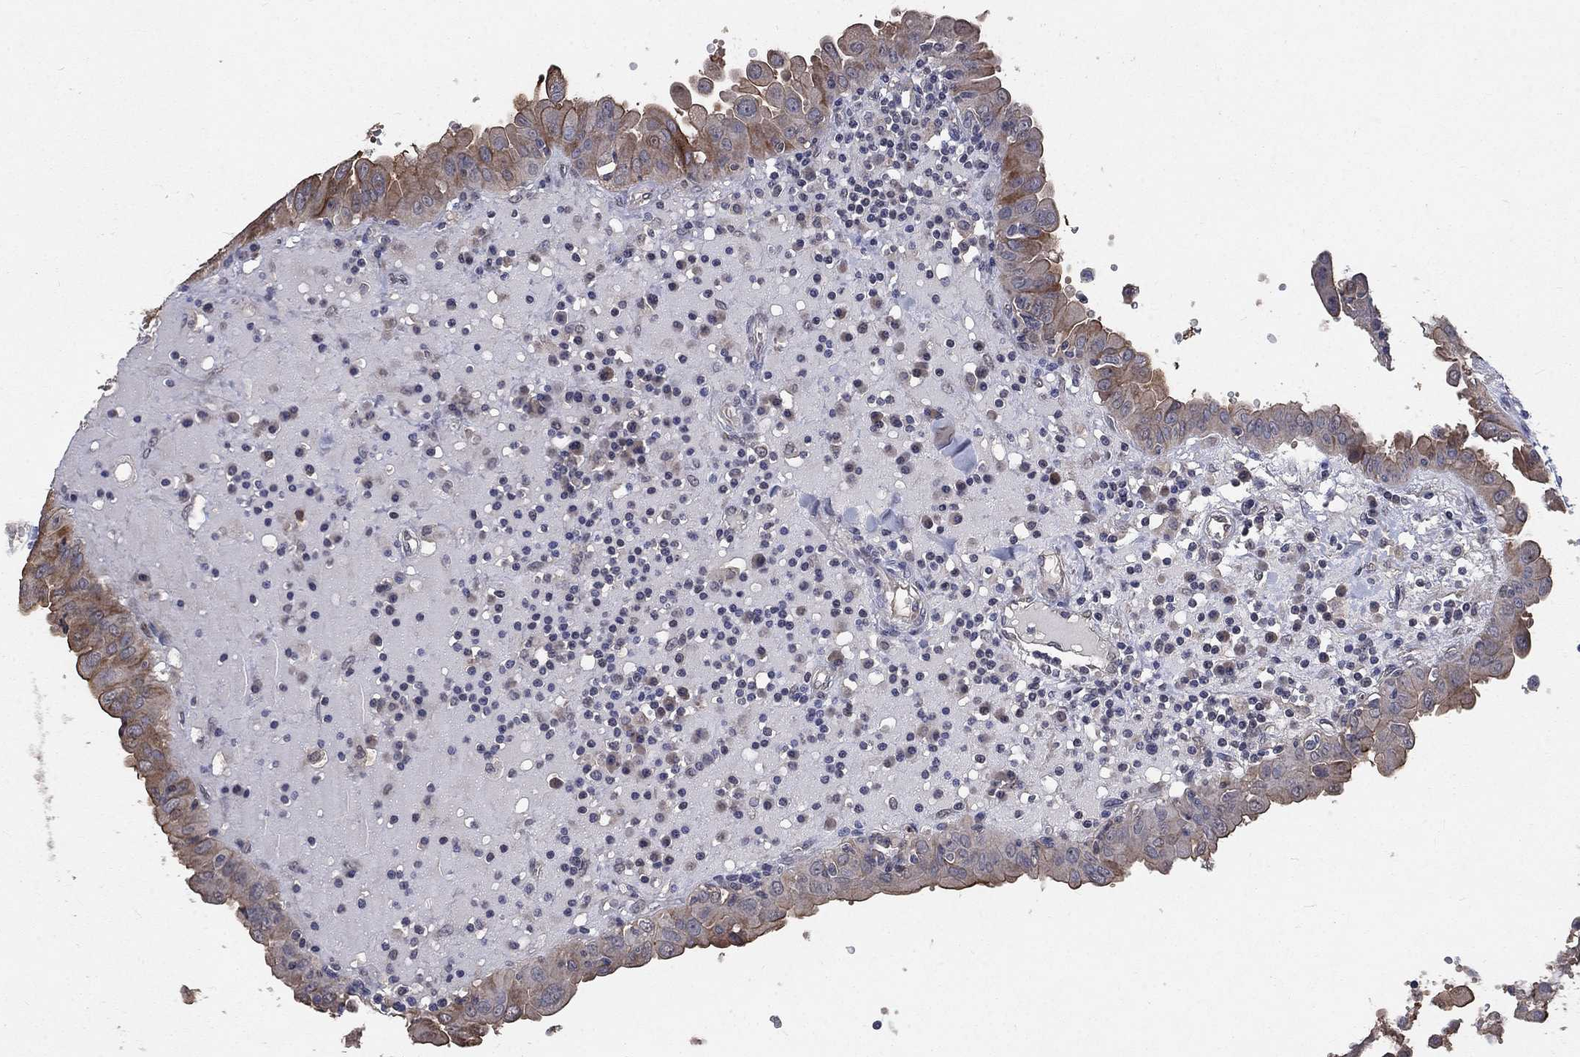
{"staining": {"intensity": "moderate", "quantity": "<25%", "location": "cytoplasmic/membranous"}, "tissue": "thyroid cancer", "cell_type": "Tumor cells", "image_type": "cancer", "snomed": [{"axis": "morphology", "description": "Papillary adenocarcinoma, NOS"}, {"axis": "topography", "description": "Thyroid gland"}], "caption": "Immunohistochemical staining of human thyroid cancer shows low levels of moderate cytoplasmic/membranous protein staining in about <25% of tumor cells.", "gene": "CHST5", "patient": {"sex": "female", "age": 37}}